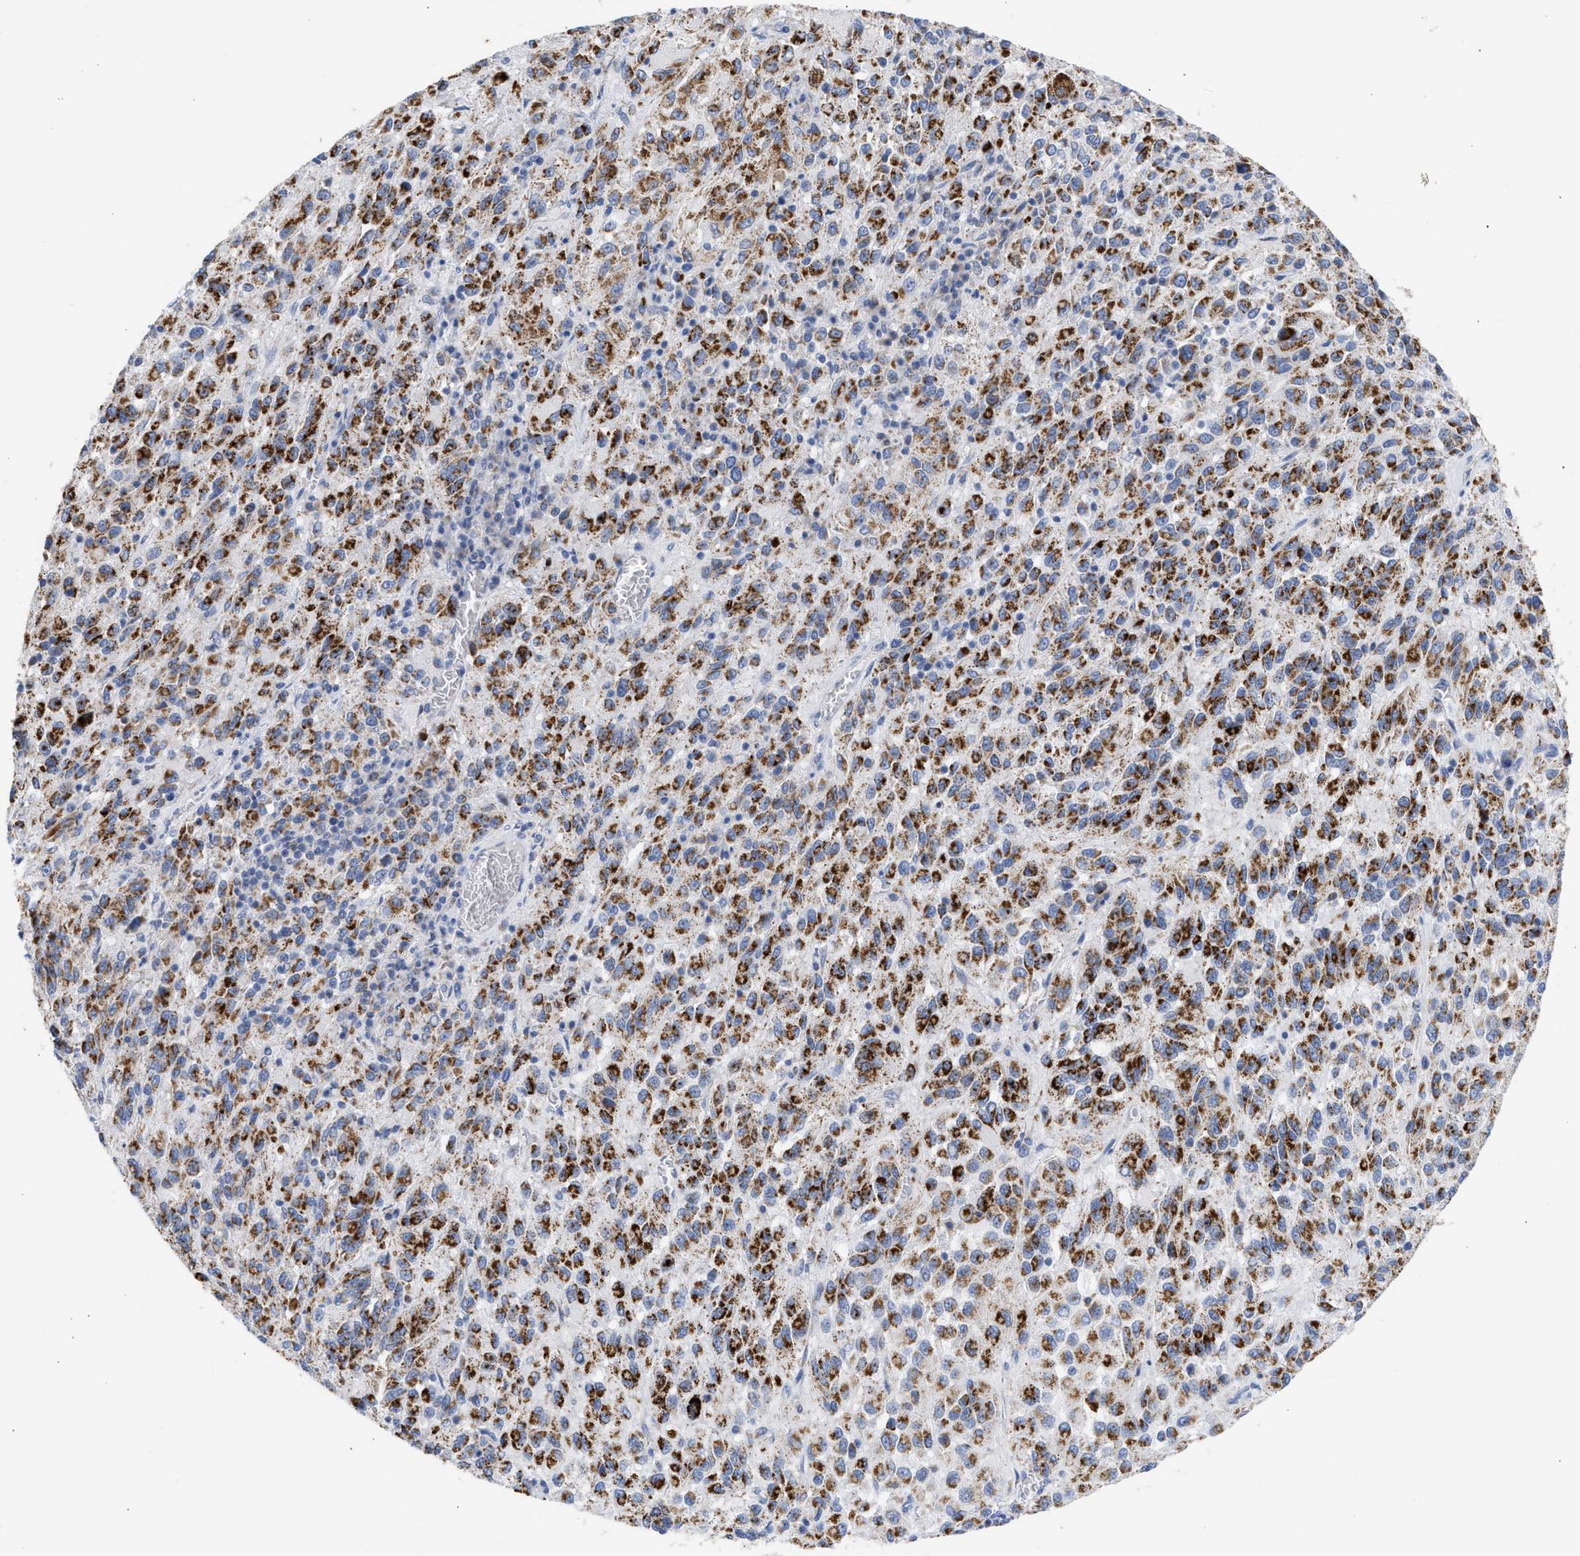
{"staining": {"intensity": "moderate", "quantity": ">75%", "location": "cytoplasmic/membranous"}, "tissue": "melanoma", "cell_type": "Tumor cells", "image_type": "cancer", "snomed": [{"axis": "morphology", "description": "Malignant melanoma, Metastatic site"}, {"axis": "topography", "description": "Lung"}], "caption": "DAB (3,3'-diaminobenzidine) immunohistochemical staining of malignant melanoma (metastatic site) shows moderate cytoplasmic/membranous protein expression in approximately >75% of tumor cells.", "gene": "ACOT13", "patient": {"sex": "male", "age": 64}}